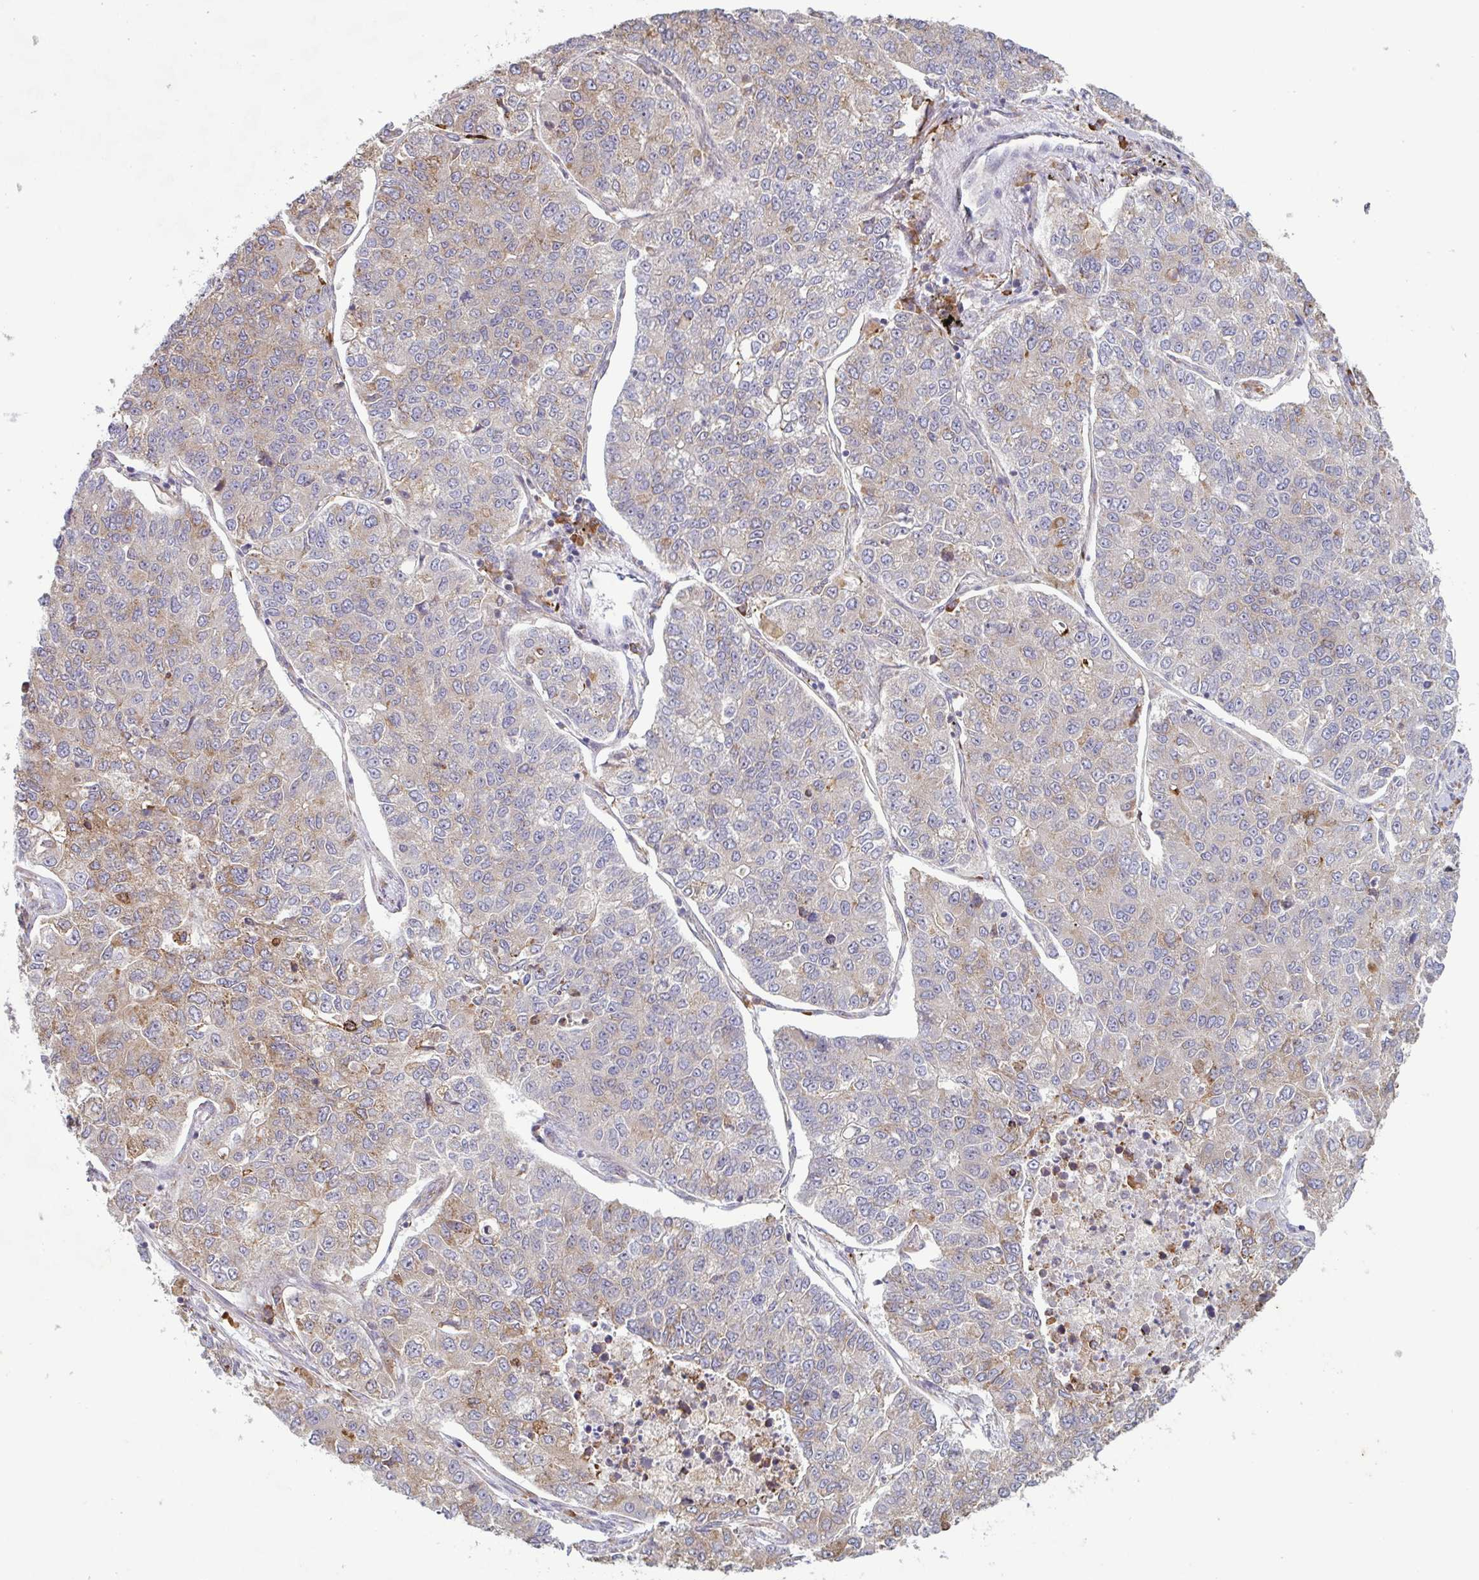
{"staining": {"intensity": "moderate", "quantity": "<25%", "location": "cytoplasmic/membranous"}, "tissue": "lung cancer", "cell_type": "Tumor cells", "image_type": "cancer", "snomed": [{"axis": "morphology", "description": "Adenocarcinoma, NOS"}, {"axis": "topography", "description": "Lung"}], "caption": "Protein expression analysis of human lung cancer (adenocarcinoma) reveals moderate cytoplasmic/membranous expression in approximately <25% of tumor cells.", "gene": "RIT1", "patient": {"sex": "male", "age": 49}}